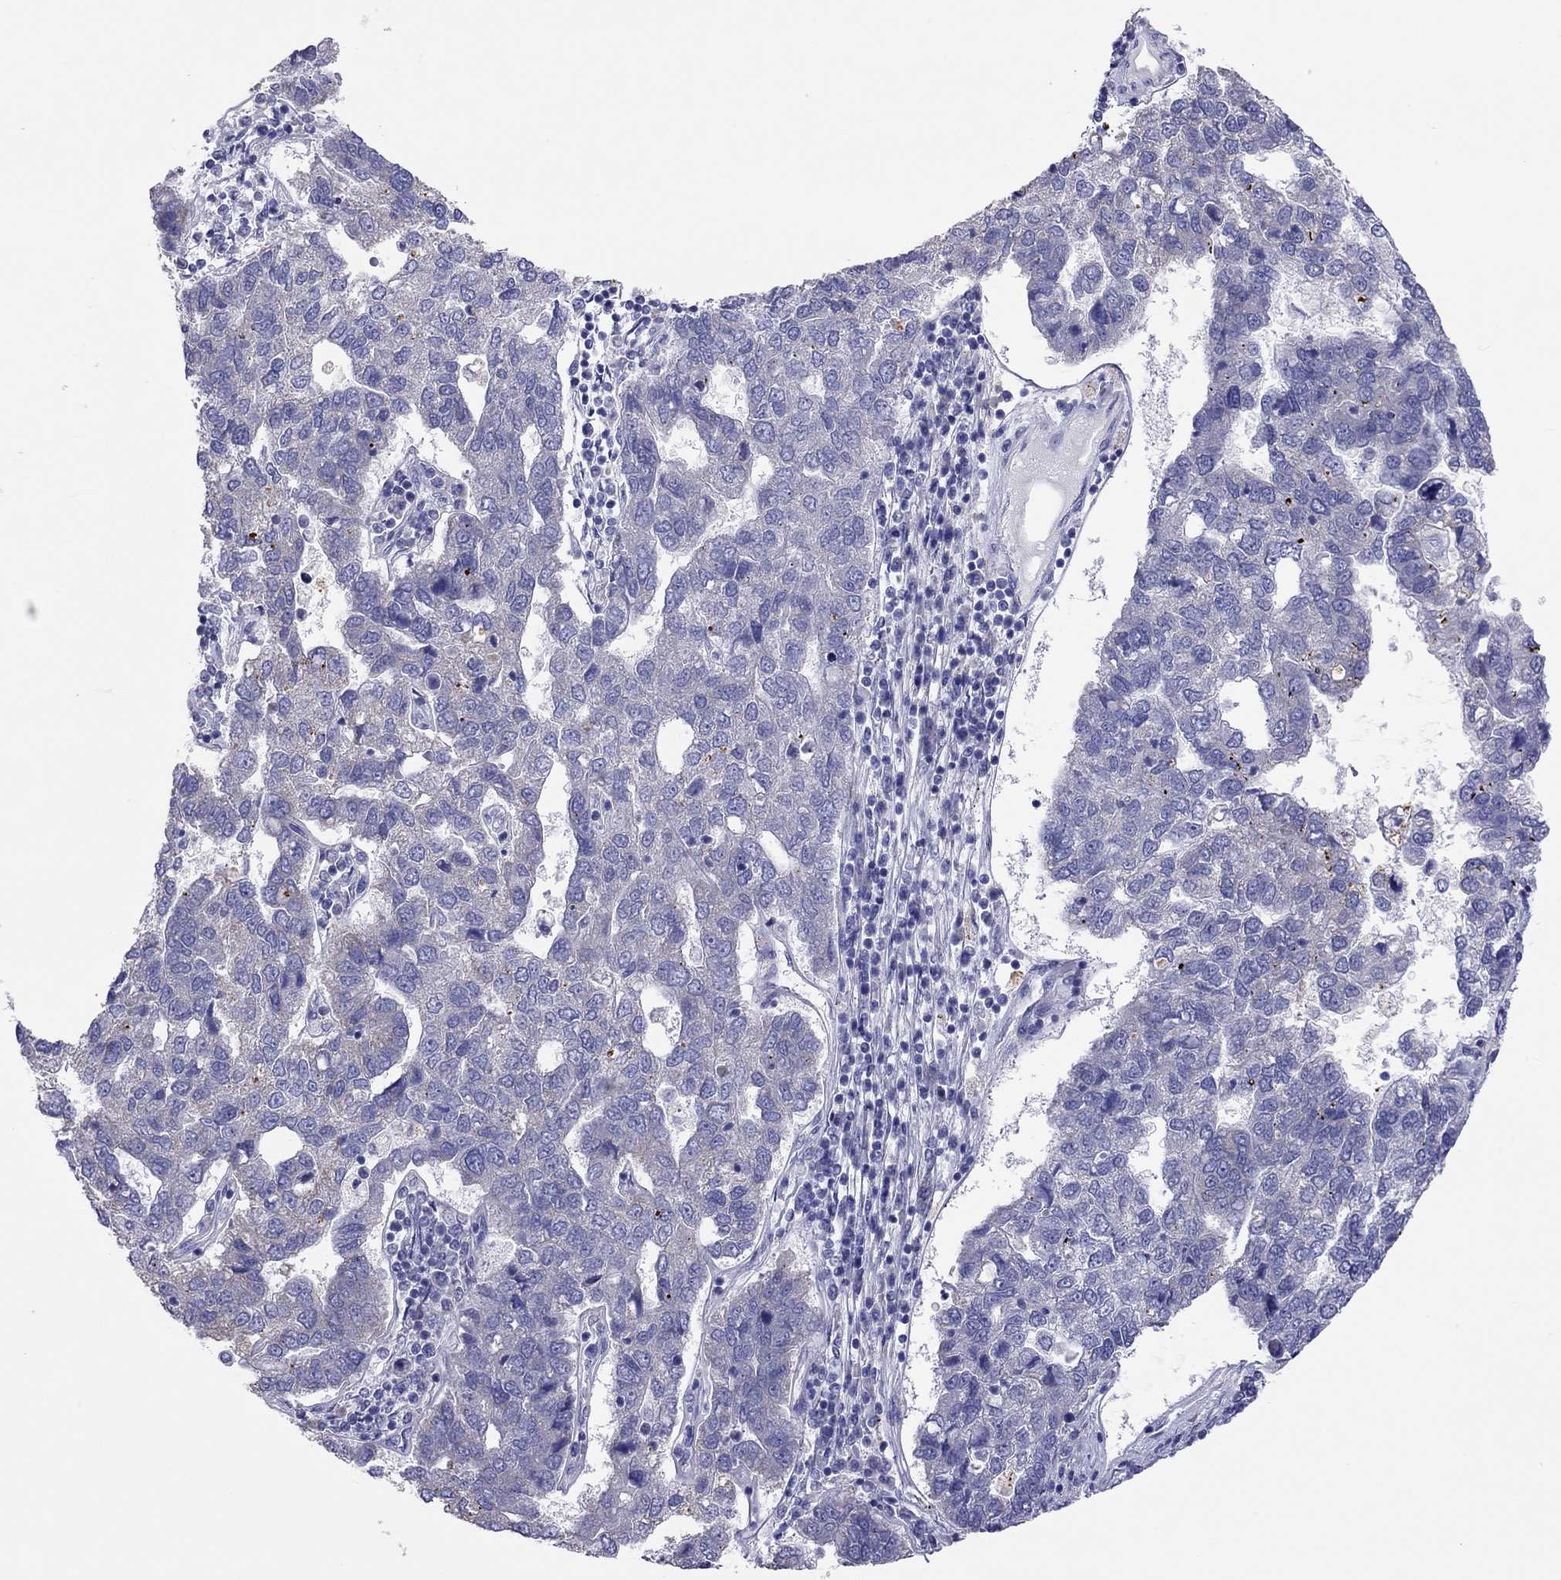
{"staining": {"intensity": "negative", "quantity": "none", "location": "none"}, "tissue": "pancreatic cancer", "cell_type": "Tumor cells", "image_type": "cancer", "snomed": [{"axis": "morphology", "description": "Adenocarcinoma, NOS"}, {"axis": "topography", "description": "Pancreas"}], "caption": "There is no significant staining in tumor cells of pancreatic adenocarcinoma.", "gene": "COL9A1", "patient": {"sex": "female", "age": 61}}